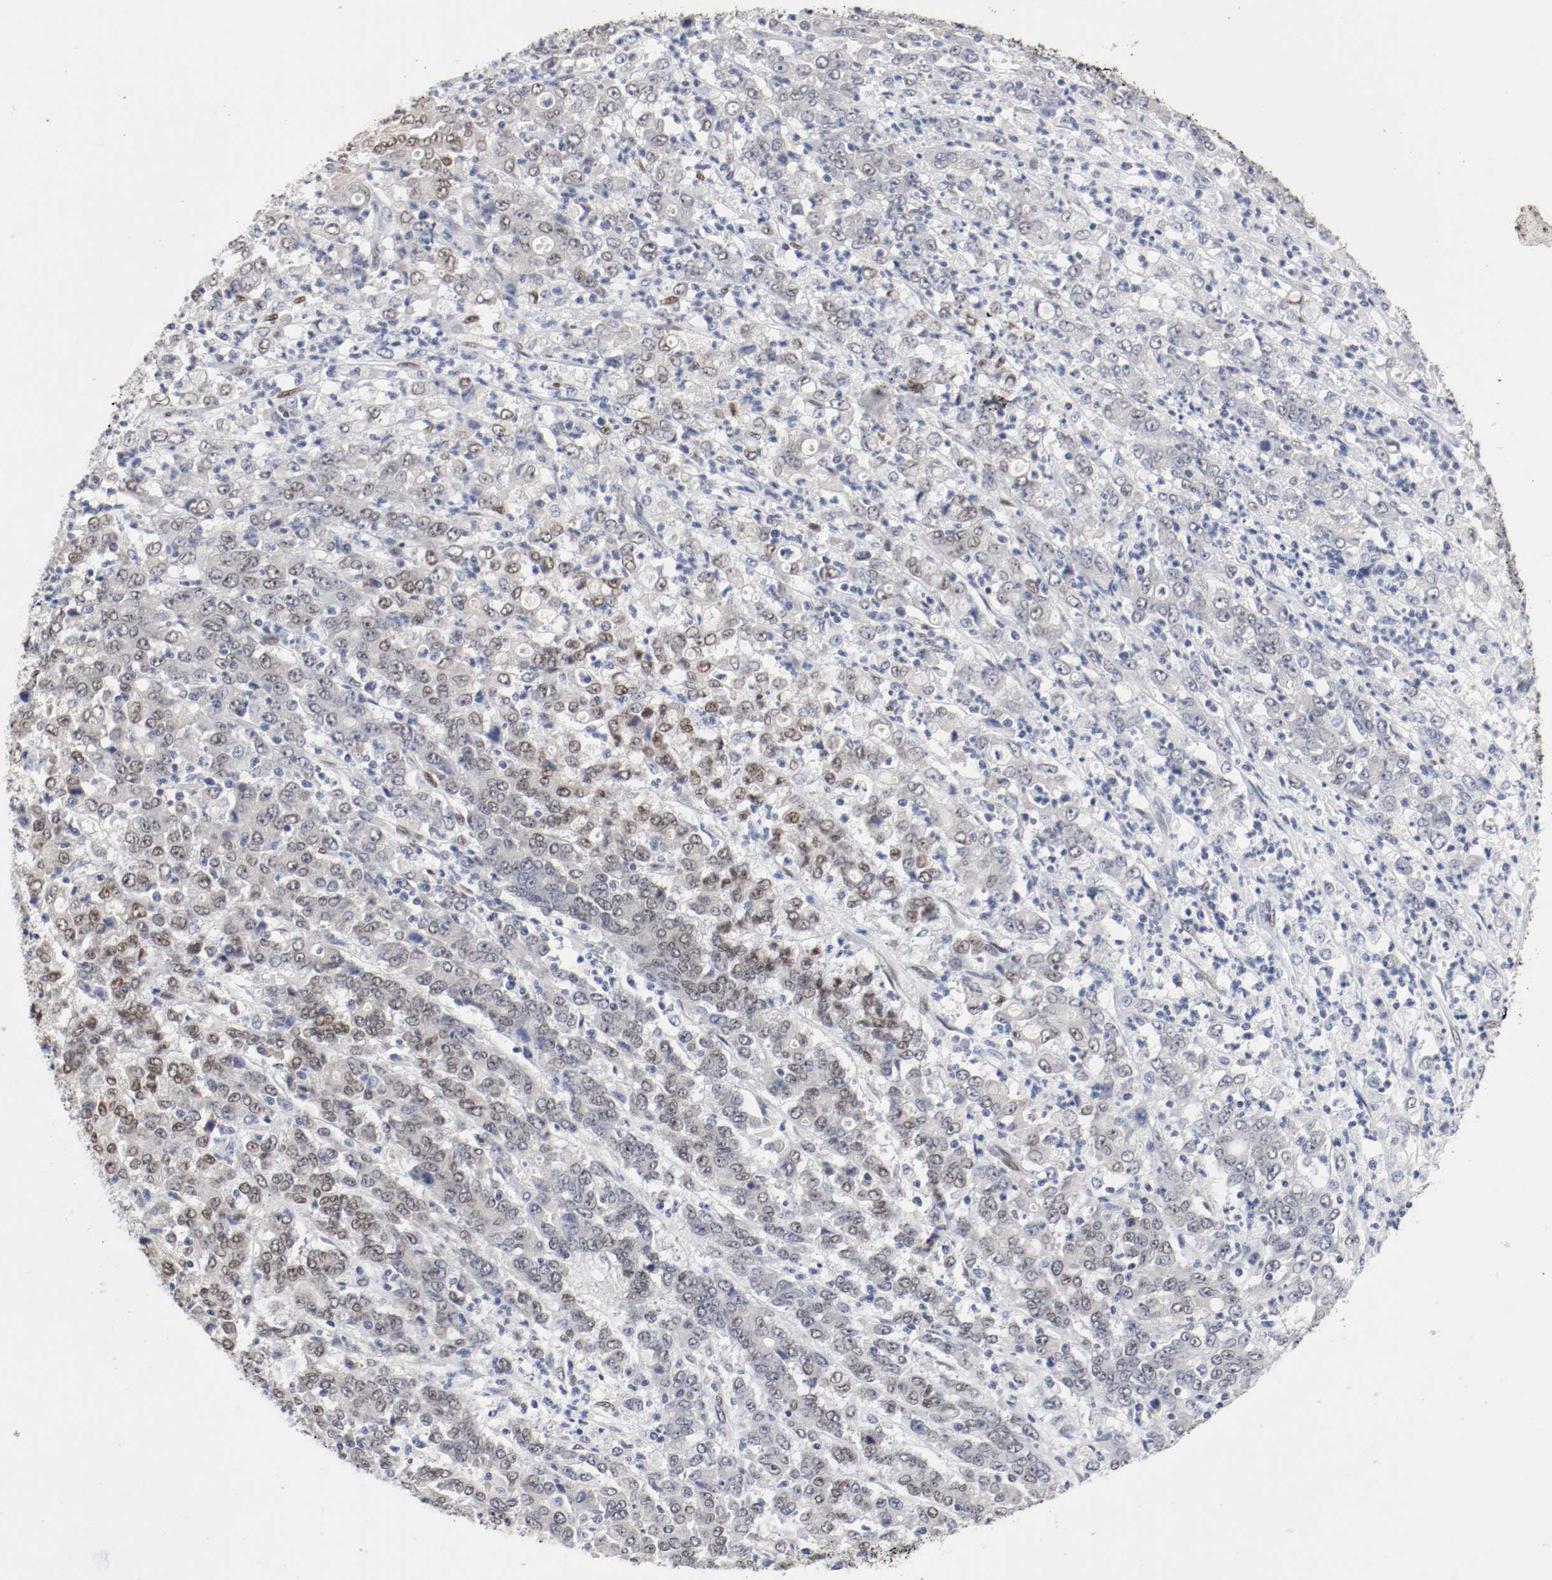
{"staining": {"intensity": "moderate", "quantity": "<25%", "location": "nuclear"}, "tissue": "stomach cancer", "cell_type": "Tumor cells", "image_type": "cancer", "snomed": [{"axis": "morphology", "description": "Adenocarcinoma, NOS"}, {"axis": "topography", "description": "Stomach, lower"}], "caption": "Immunohistochemical staining of human stomach cancer shows moderate nuclear protein staining in about <25% of tumor cells.", "gene": "FOSL2", "patient": {"sex": "female", "age": 71}}